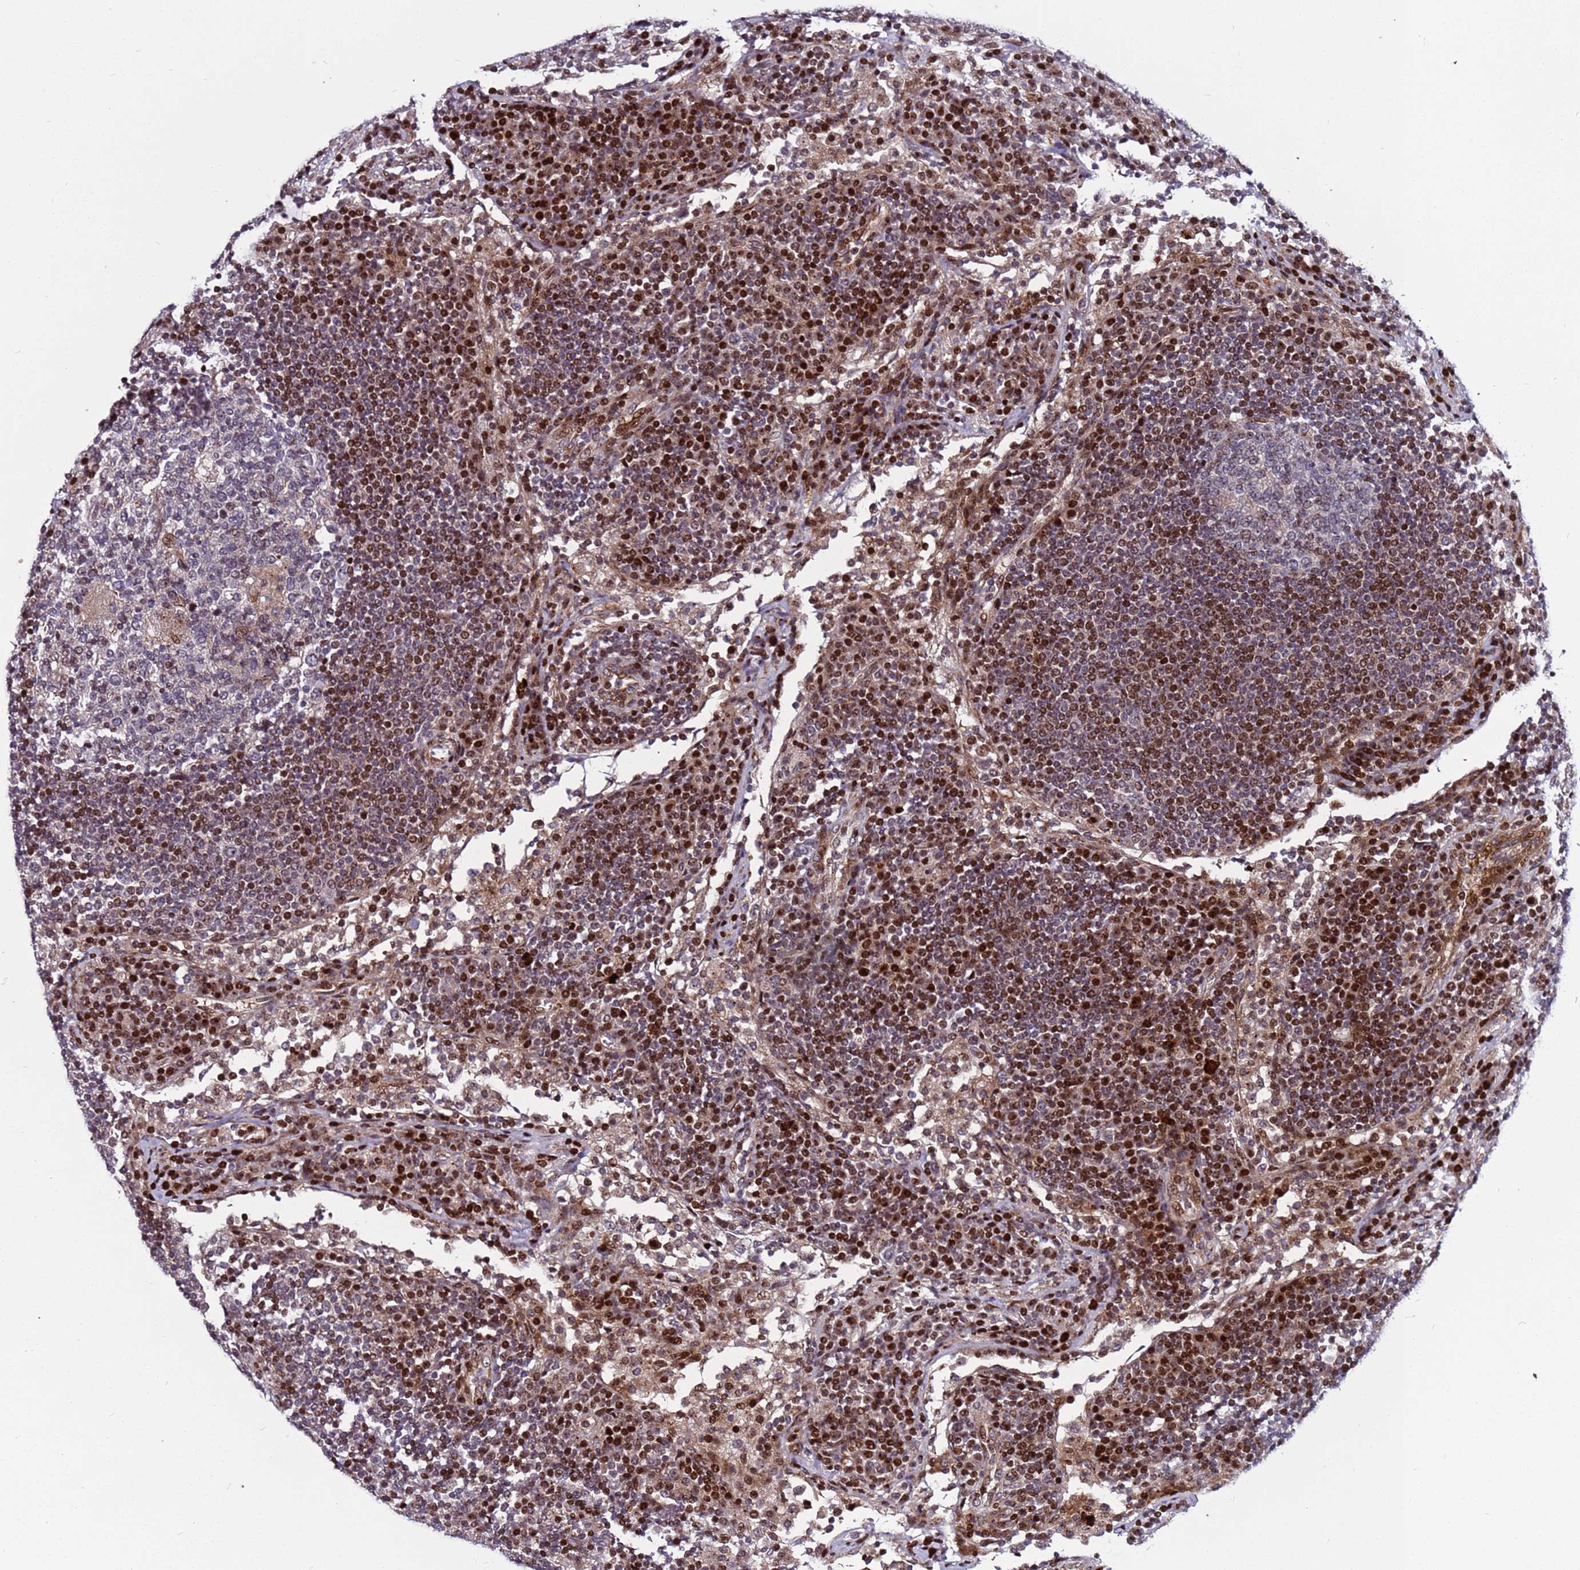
{"staining": {"intensity": "moderate", "quantity": "<25%", "location": "nuclear"}, "tissue": "lymph node", "cell_type": "Germinal center cells", "image_type": "normal", "snomed": [{"axis": "morphology", "description": "Normal tissue, NOS"}, {"axis": "topography", "description": "Lymph node"}], "caption": "Lymph node stained for a protein shows moderate nuclear positivity in germinal center cells. Using DAB (3,3'-diaminobenzidine) (brown) and hematoxylin (blue) stains, captured at high magnification using brightfield microscopy.", "gene": "WBP11", "patient": {"sex": "female", "age": 53}}